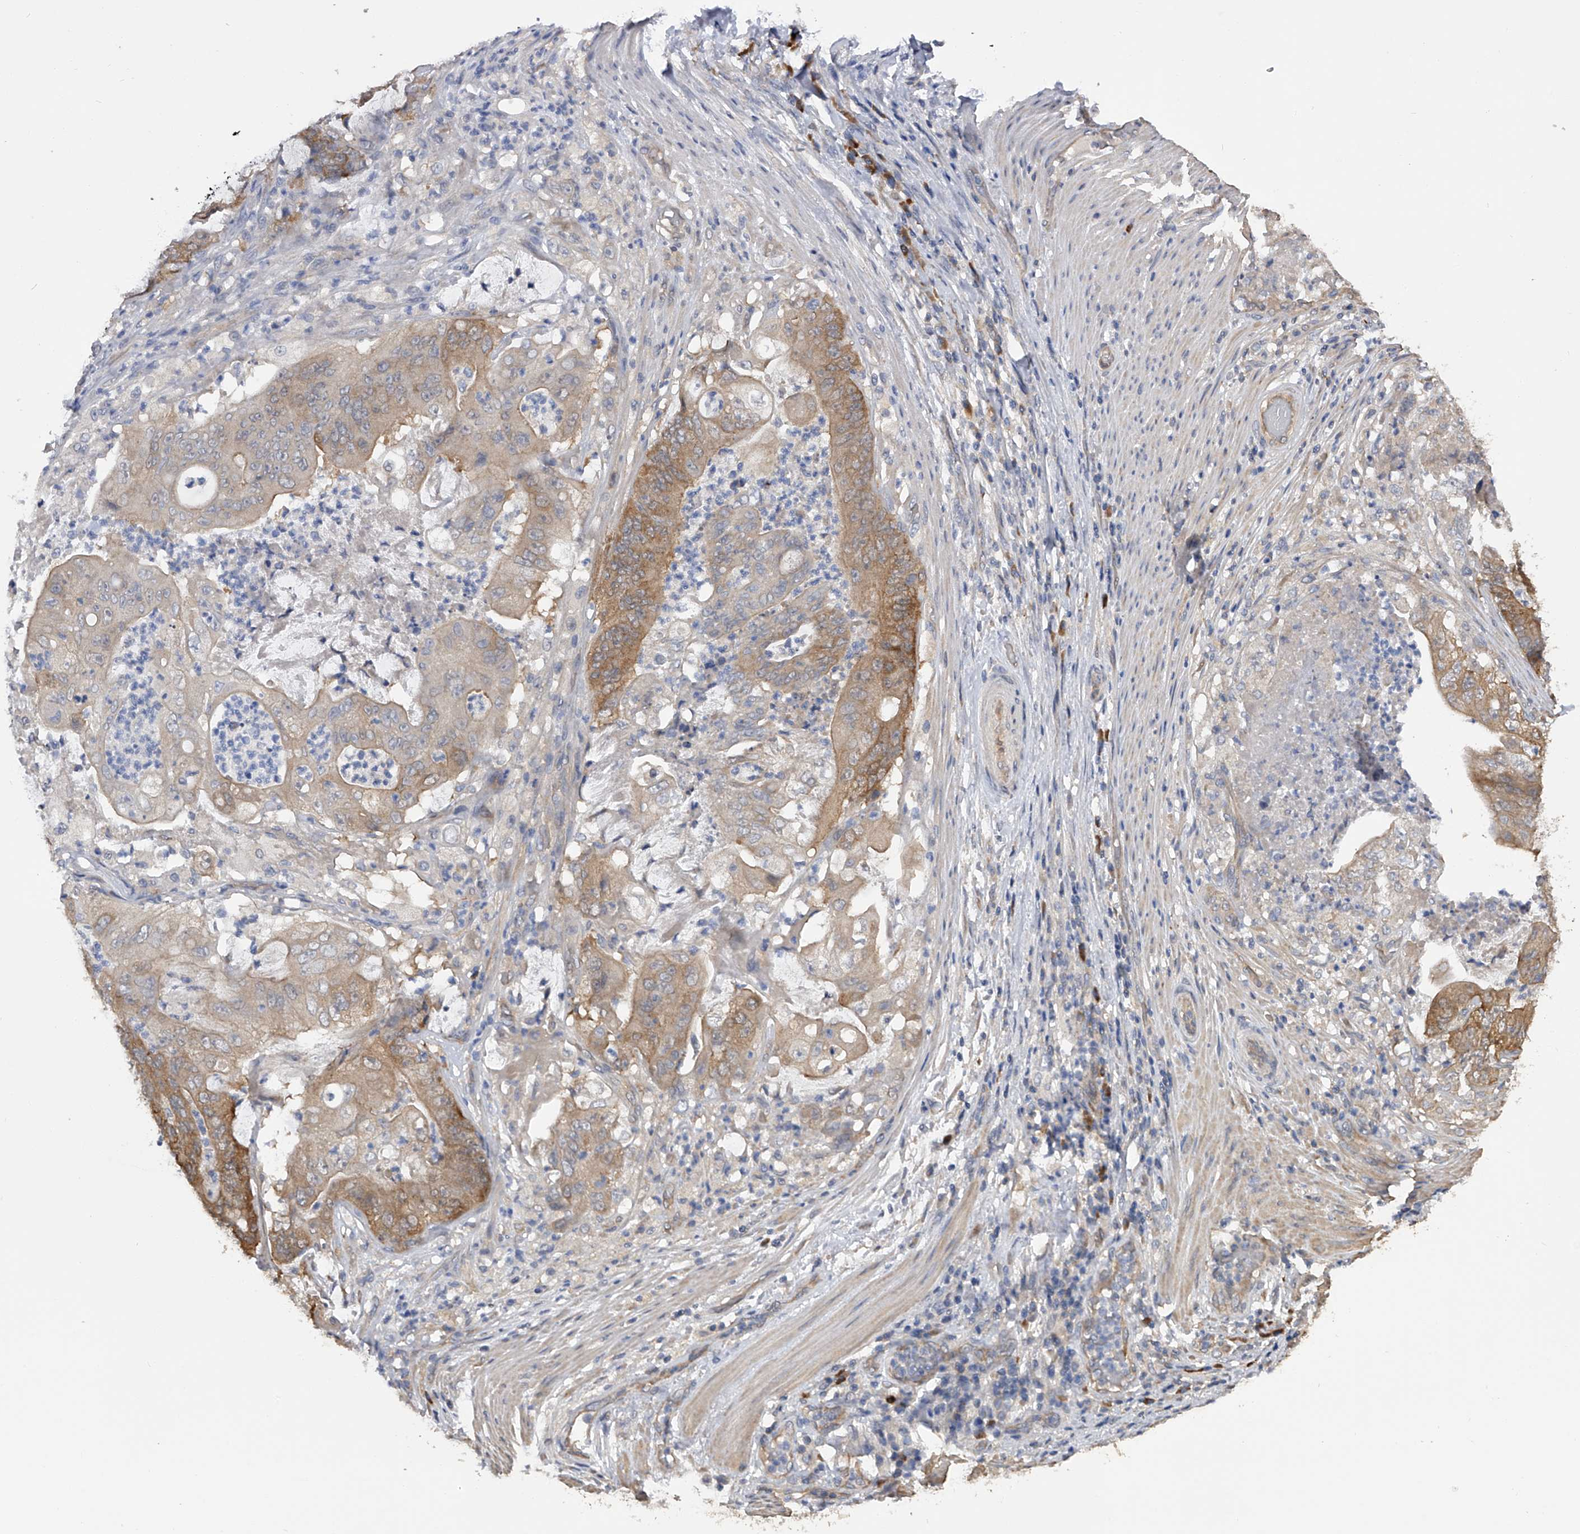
{"staining": {"intensity": "moderate", "quantity": "<25%", "location": "cytoplasmic/membranous"}, "tissue": "stomach cancer", "cell_type": "Tumor cells", "image_type": "cancer", "snomed": [{"axis": "morphology", "description": "Adenocarcinoma, NOS"}, {"axis": "topography", "description": "Stomach"}], "caption": "A photomicrograph of stomach cancer stained for a protein shows moderate cytoplasmic/membranous brown staining in tumor cells.", "gene": "CFAP298", "patient": {"sex": "female", "age": 73}}